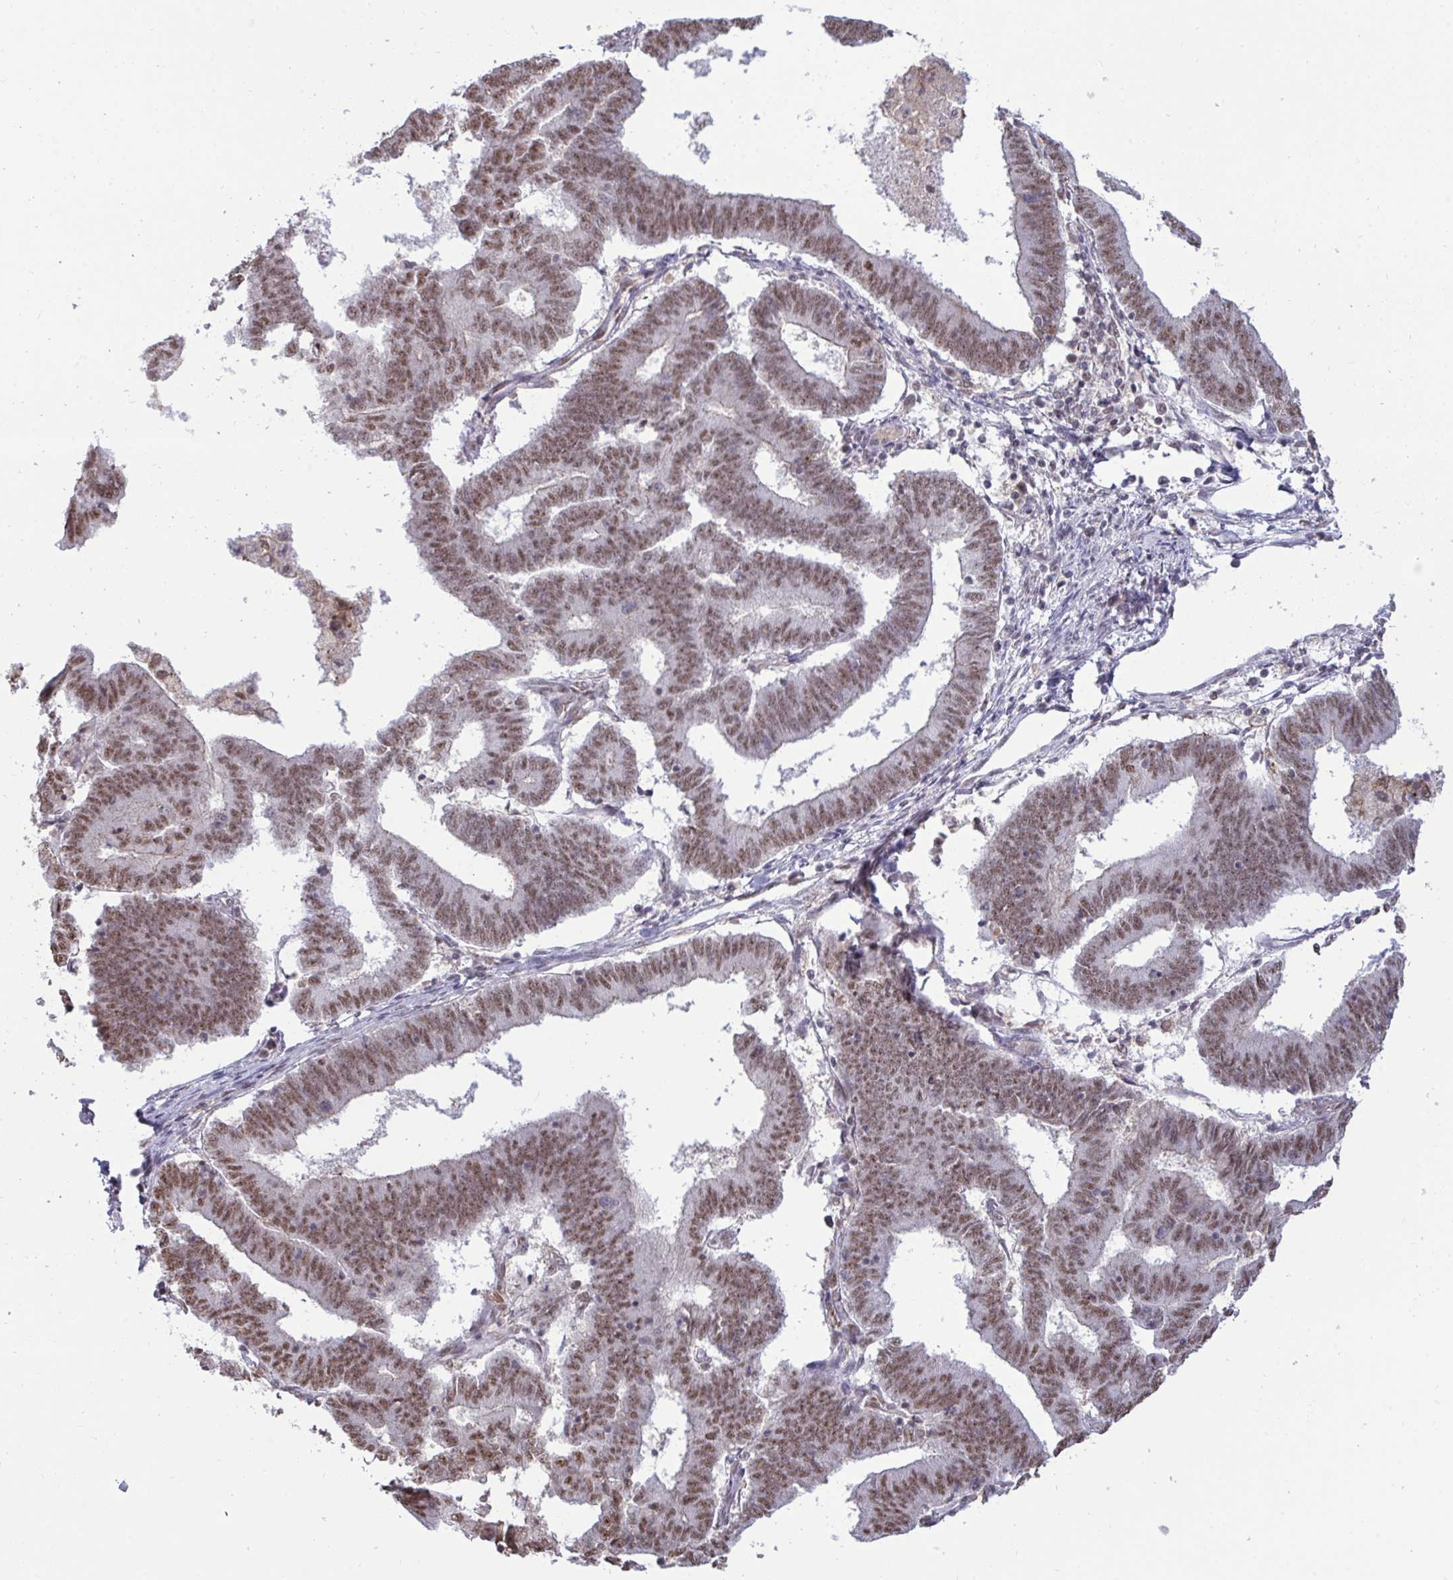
{"staining": {"intensity": "moderate", "quantity": ">75%", "location": "nuclear"}, "tissue": "endometrial cancer", "cell_type": "Tumor cells", "image_type": "cancer", "snomed": [{"axis": "morphology", "description": "Adenocarcinoma, NOS"}, {"axis": "topography", "description": "Endometrium"}], "caption": "Adenocarcinoma (endometrial) stained with a protein marker demonstrates moderate staining in tumor cells.", "gene": "PUF60", "patient": {"sex": "female", "age": 70}}